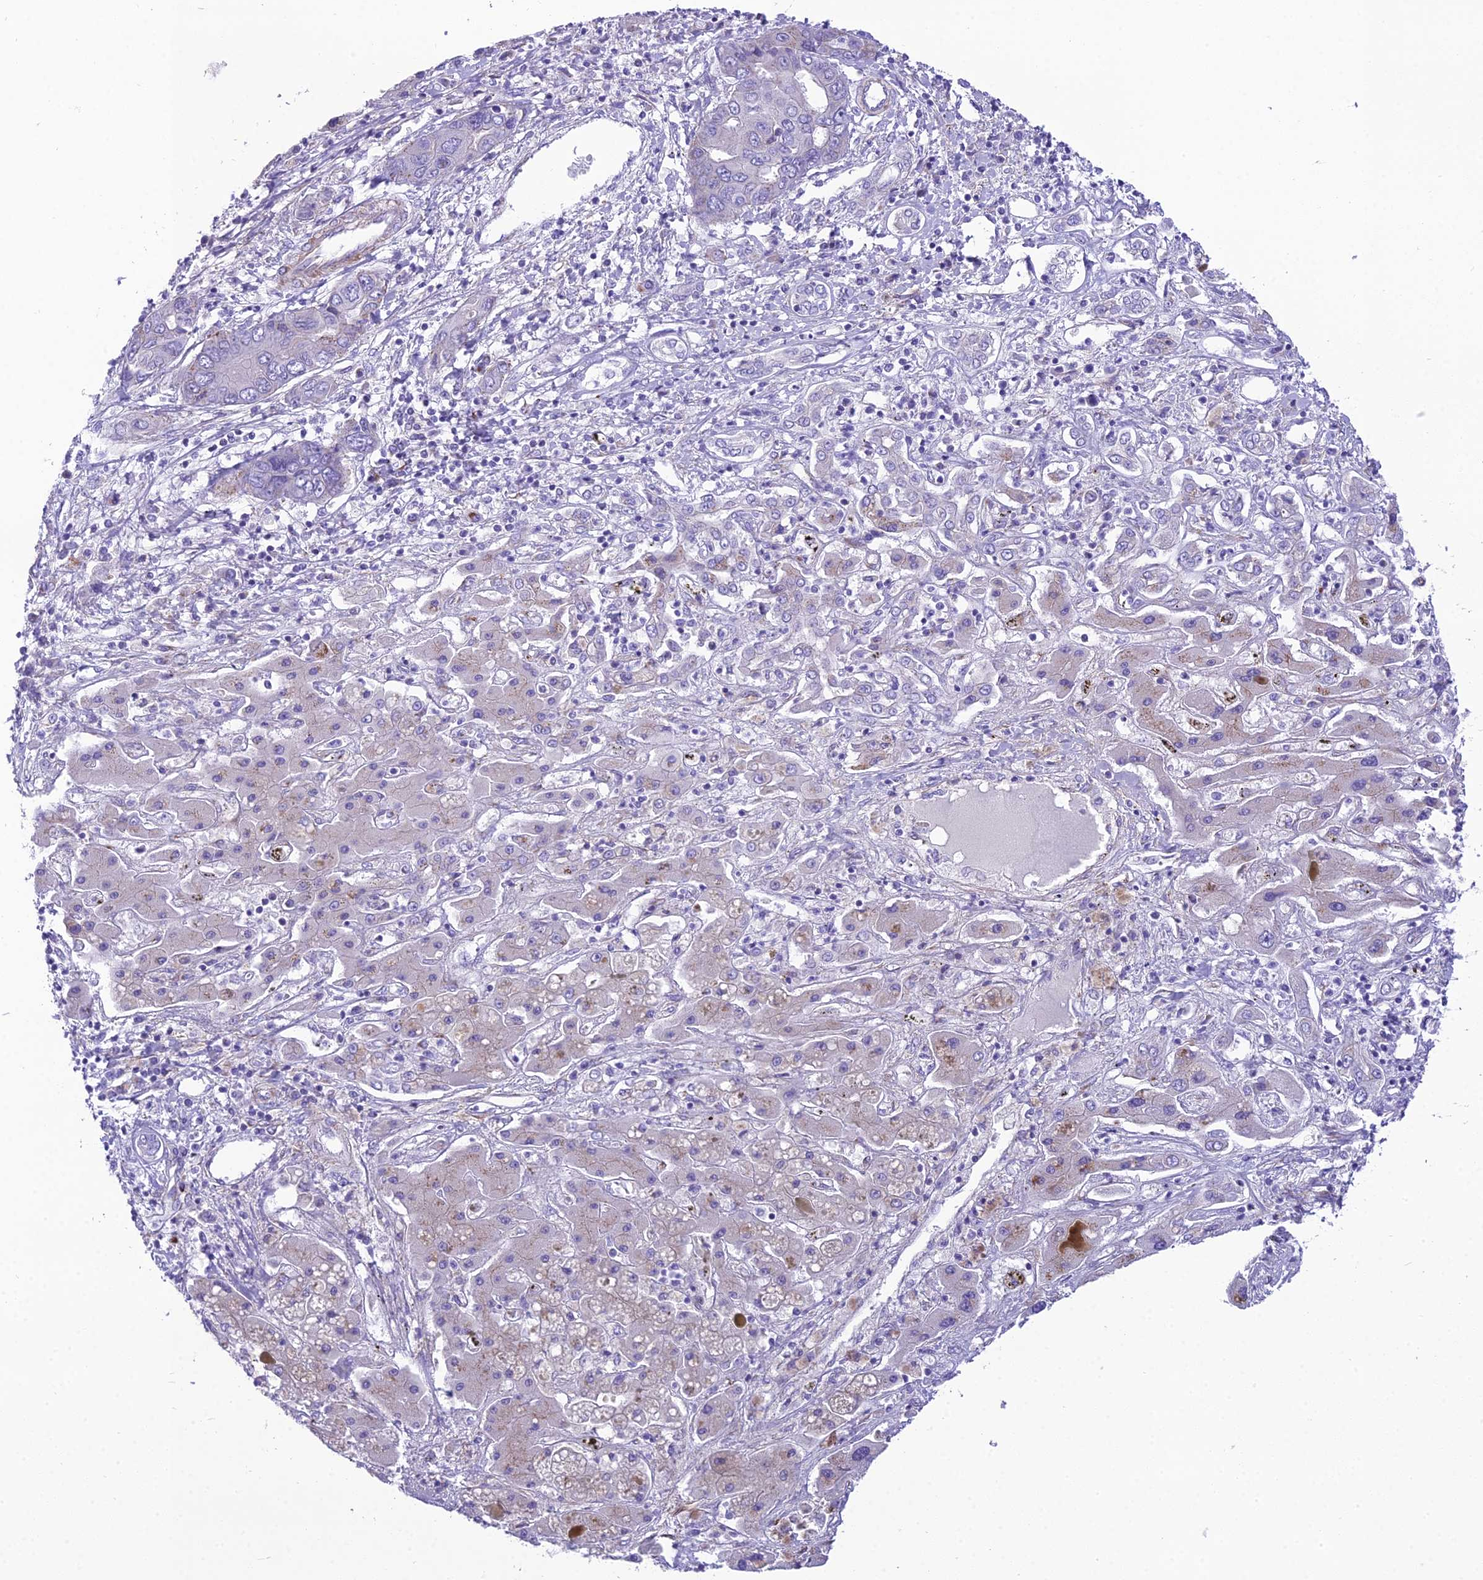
{"staining": {"intensity": "negative", "quantity": "none", "location": "none"}, "tissue": "liver cancer", "cell_type": "Tumor cells", "image_type": "cancer", "snomed": [{"axis": "morphology", "description": "Cholangiocarcinoma"}, {"axis": "topography", "description": "Liver"}], "caption": "Immunohistochemical staining of liver cholangiocarcinoma reveals no significant staining in tumor cells.", "gene": "GFRA1", "patient": {"sex": "male", "age": 67}}